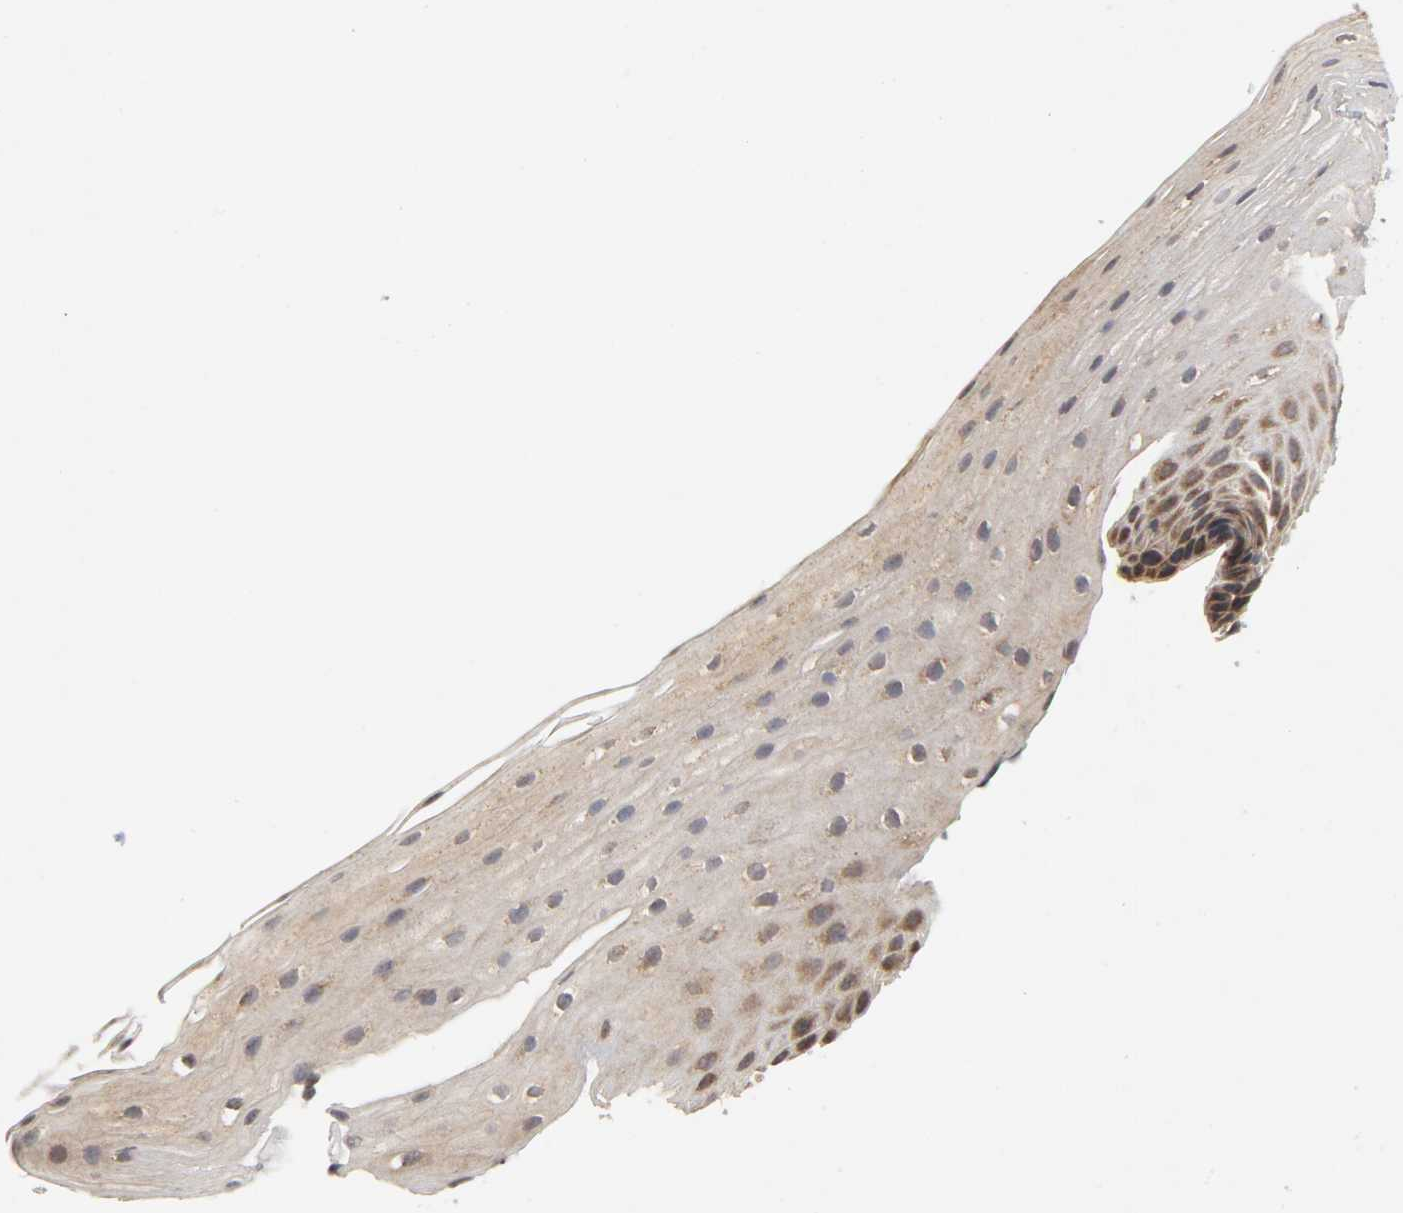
{"staining": {"intensity": "moderate", "quantity": ">75%", "location": "cytoplasmic/membranous"}, "tissue": "esophagus", "cell_type": "Squamous epithelial cells", "image_type": "normal", "snomed": [{"axis": "morphology", "description": "Normal tissue, NOS"}, {"axis": "topography", "description": "Esophagus"}], "caption": "Immunohistochemical staining of benign esophagus exhibits >75% levels of moderate cytoplasmic/membranous protein staining in about >75% of squamous epithelial cells.", "gene": "SLC30A9", "patient": {"sex": "female", "age": 70}}